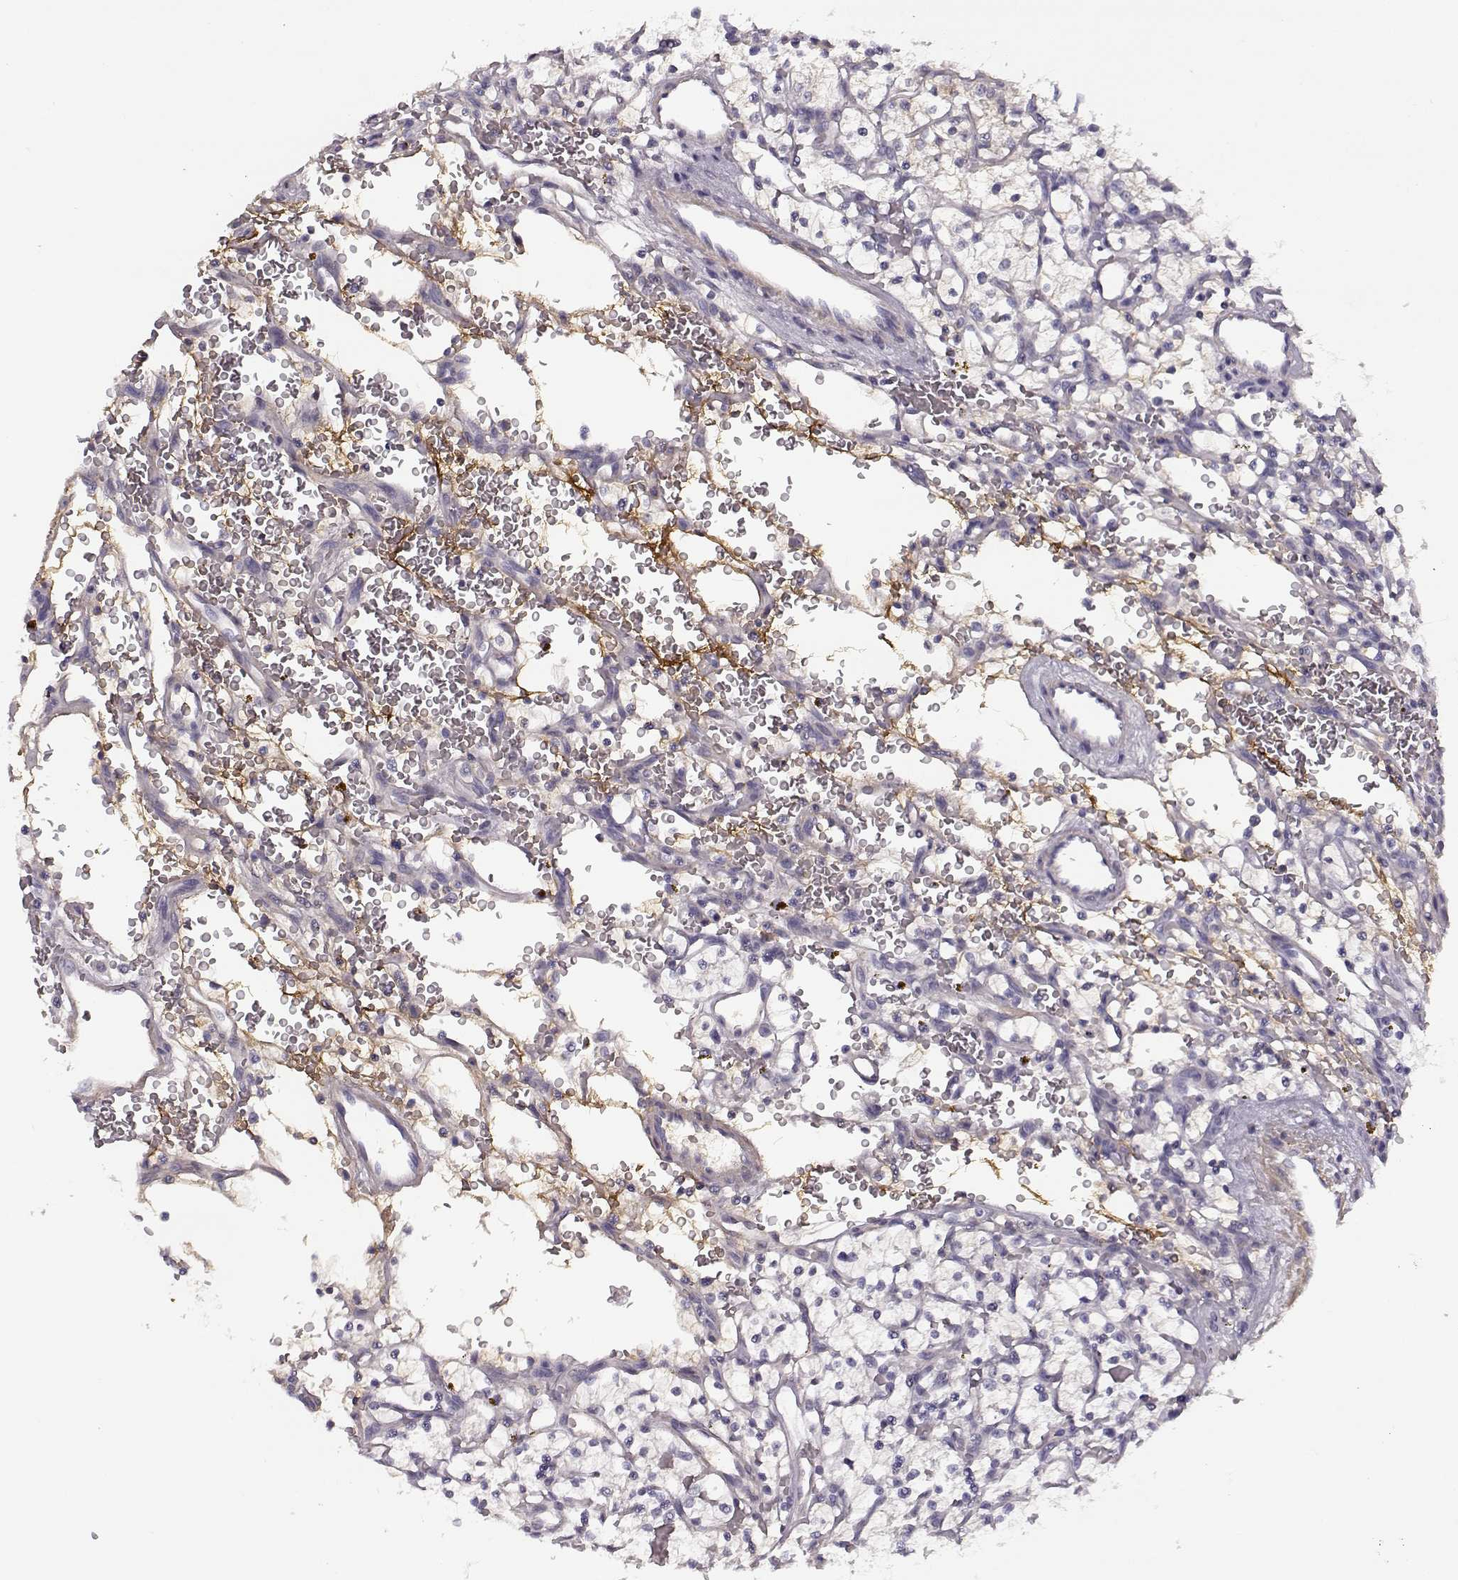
{"staining": {"intensity": "negative", "quantity": "none", "location": "none"}, "tissue": "renal cancer", "cell_type": "Tumor cells", "image_type": "cancer", "snomed": [{"axis": "morphology", "description": "Adenocarcinoma, NOS"}, {"axis": "topography", "description": "Kidney"}], "caption": "This micrograph is of adenocarcinoma (renal) stained with immunohistochemistry (IHC) to label a protein in brown with the nuclei are counter-stained blue. There is no expression in tumor cells. Brightfield microscopy of immunohistochemistry stained with DAB (3,3'-diaminobenzidine) (brown) and hematoxylin (blue), captured at high magnification.", "gene": "TRIM69", "patient": {"sex": "female", "age": 64}}